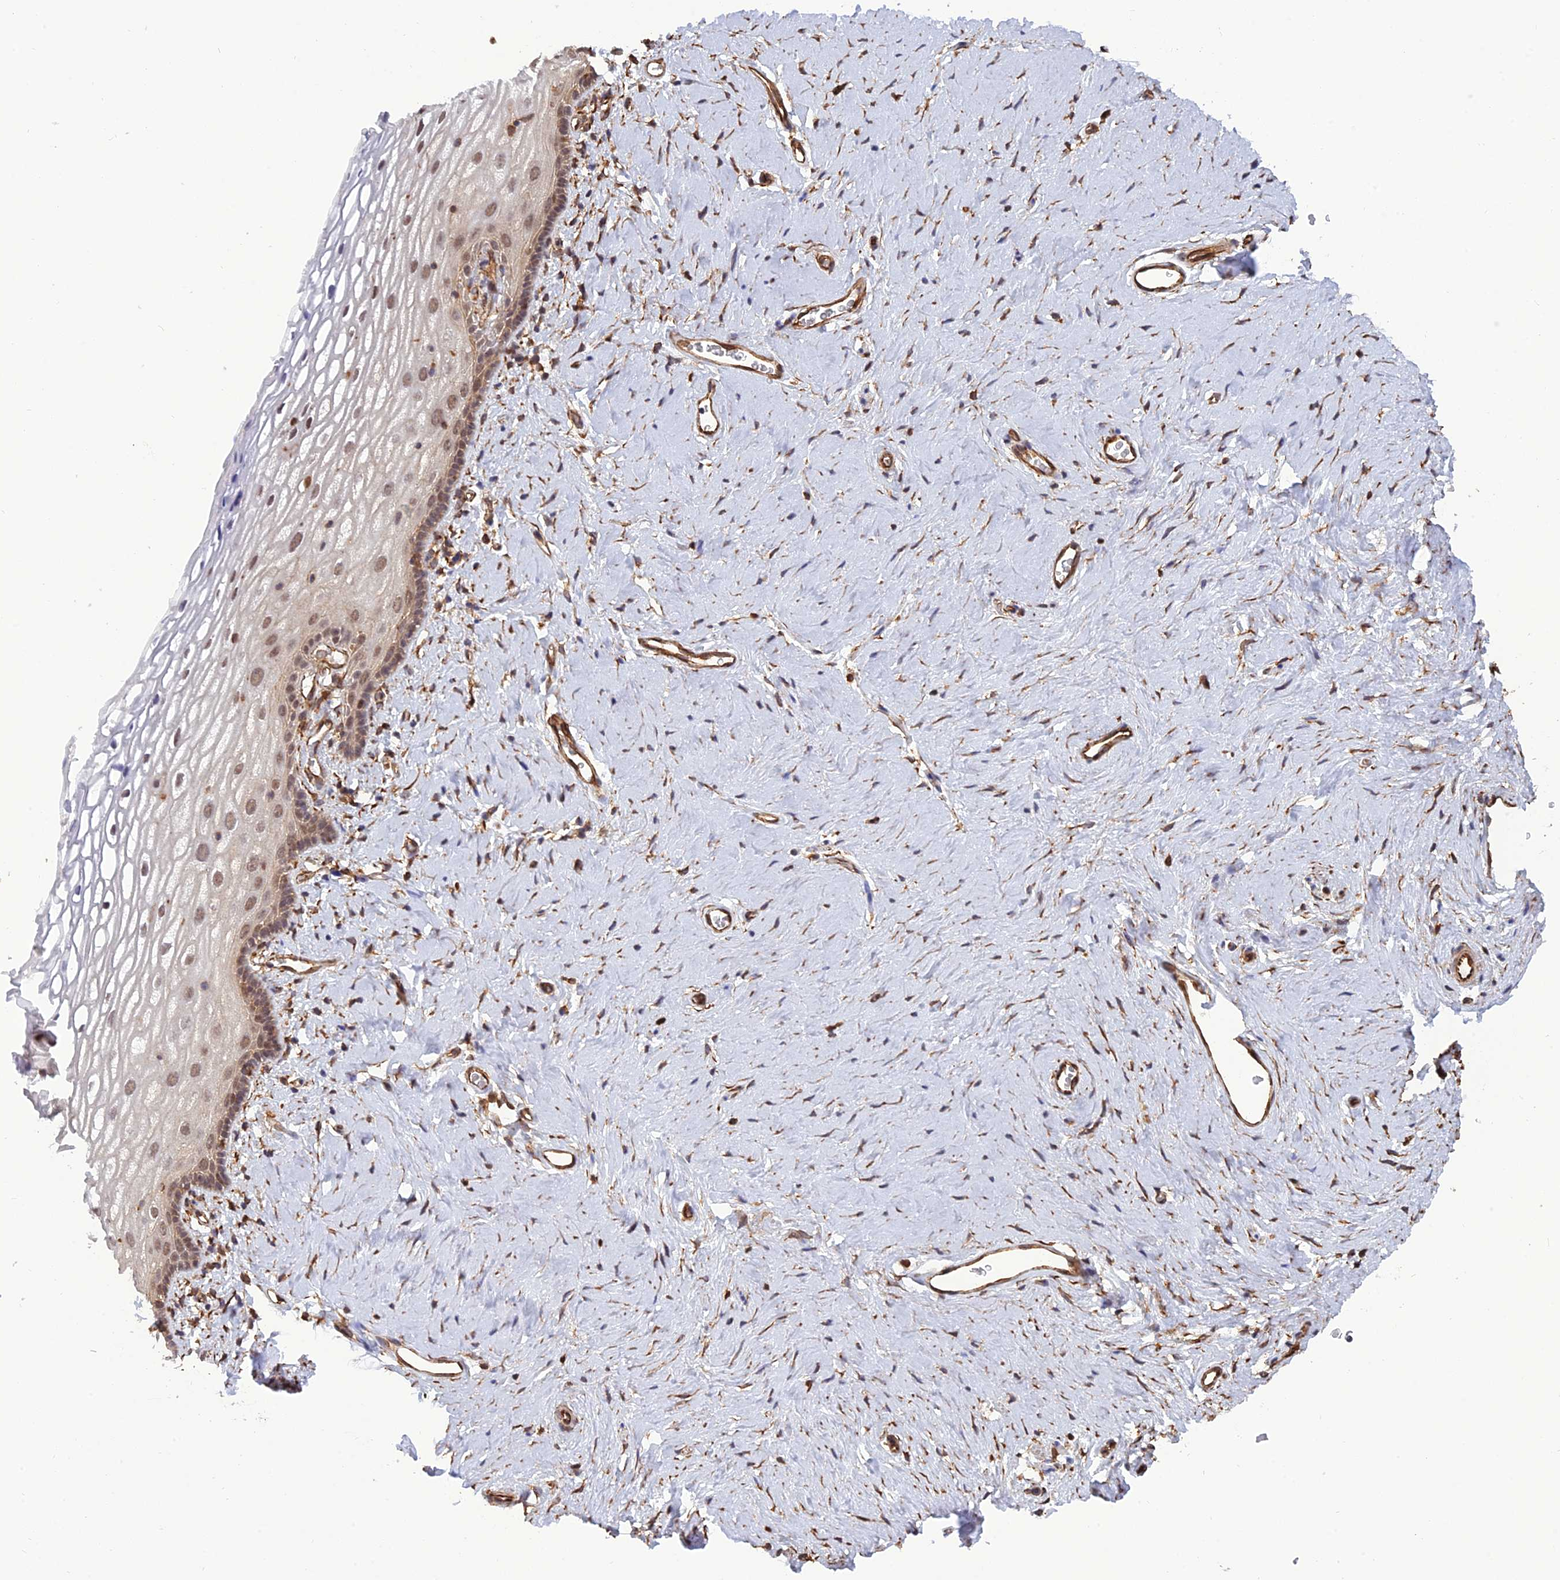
{"staining": {"intensity": "moderate", "quantity": ">75%", "location": "nuclear"}, "tissue": "vagina", "cell_type": "Squamous epithelial cells", "image_type": "normal", "snomed": [{"axis": "morphology", "description": "Normal tissue, NOS"}, {"axis": "morphology", "description": "Adenocarcinoma, NOS"}, {"axis": "topography", "description": "Rectum"}, {"axis": "topography", "description": "Vagina"}], "caption": "Protein analysis of benign vagina reveals moderate nuclear expression in about >75% of squamous epithelial cells.", "gene": "PAGR1", "patient": {"sex": "female", "age": 71}}